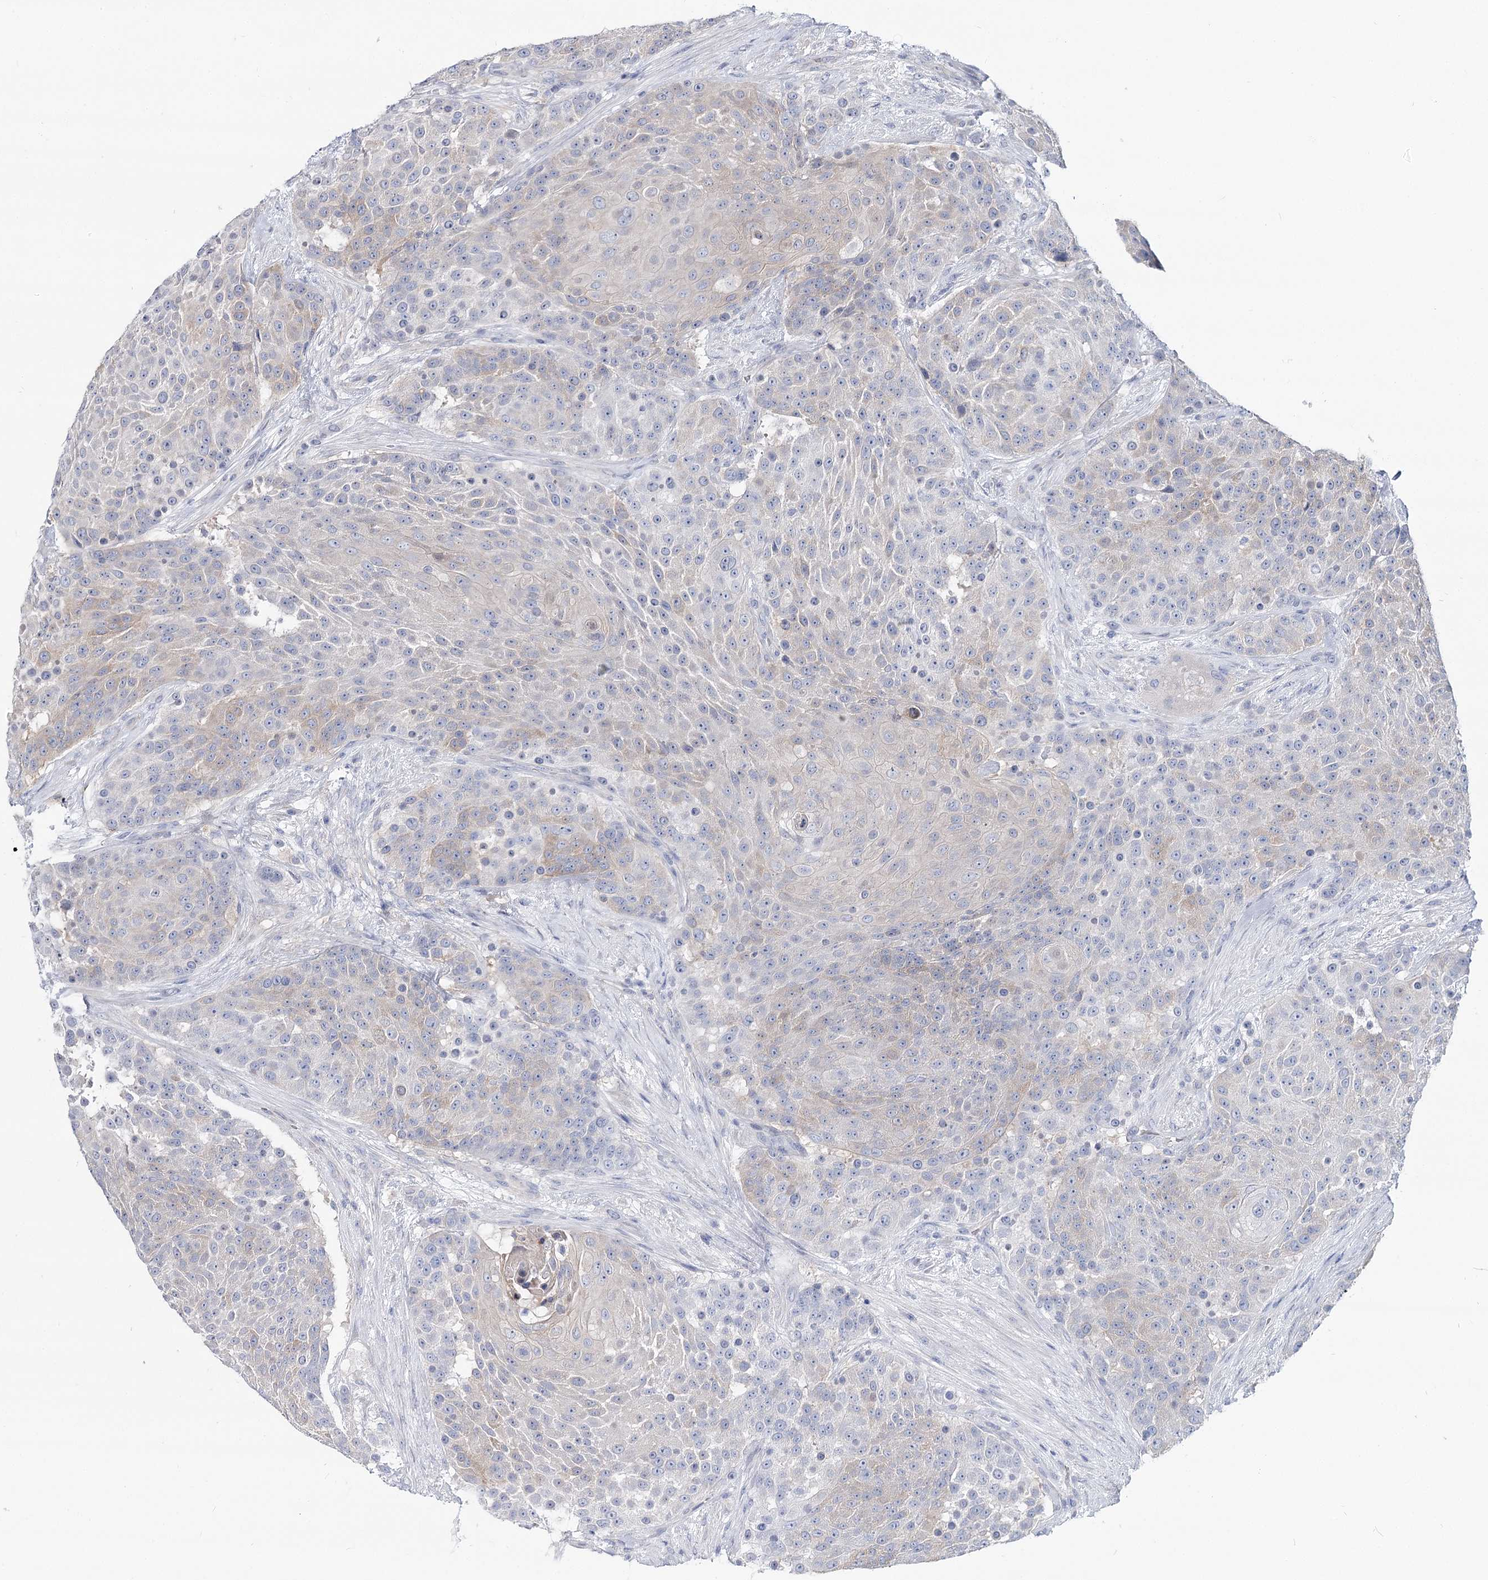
{"staining": {"intensity": "negative", "quantity": "none", "location": "none"}, "tissue": "urothelial cancer", "cell_type": "Tumor cells", "image_type": "cancer", "snomed": [{"axis": "morphology", "description": "Urothelial carcinoma, High grade"}, {"axis": "topography", "description": "Urinary bladder"}], "caption": "A high-resolution image shows immunohistochemistry (IHC) staining of urothelial carcinoma (high-grade), which displays no significant positivity in tumor cells.", "gene": "UGP2", "patient": {"sex": "female", "age": 63}}